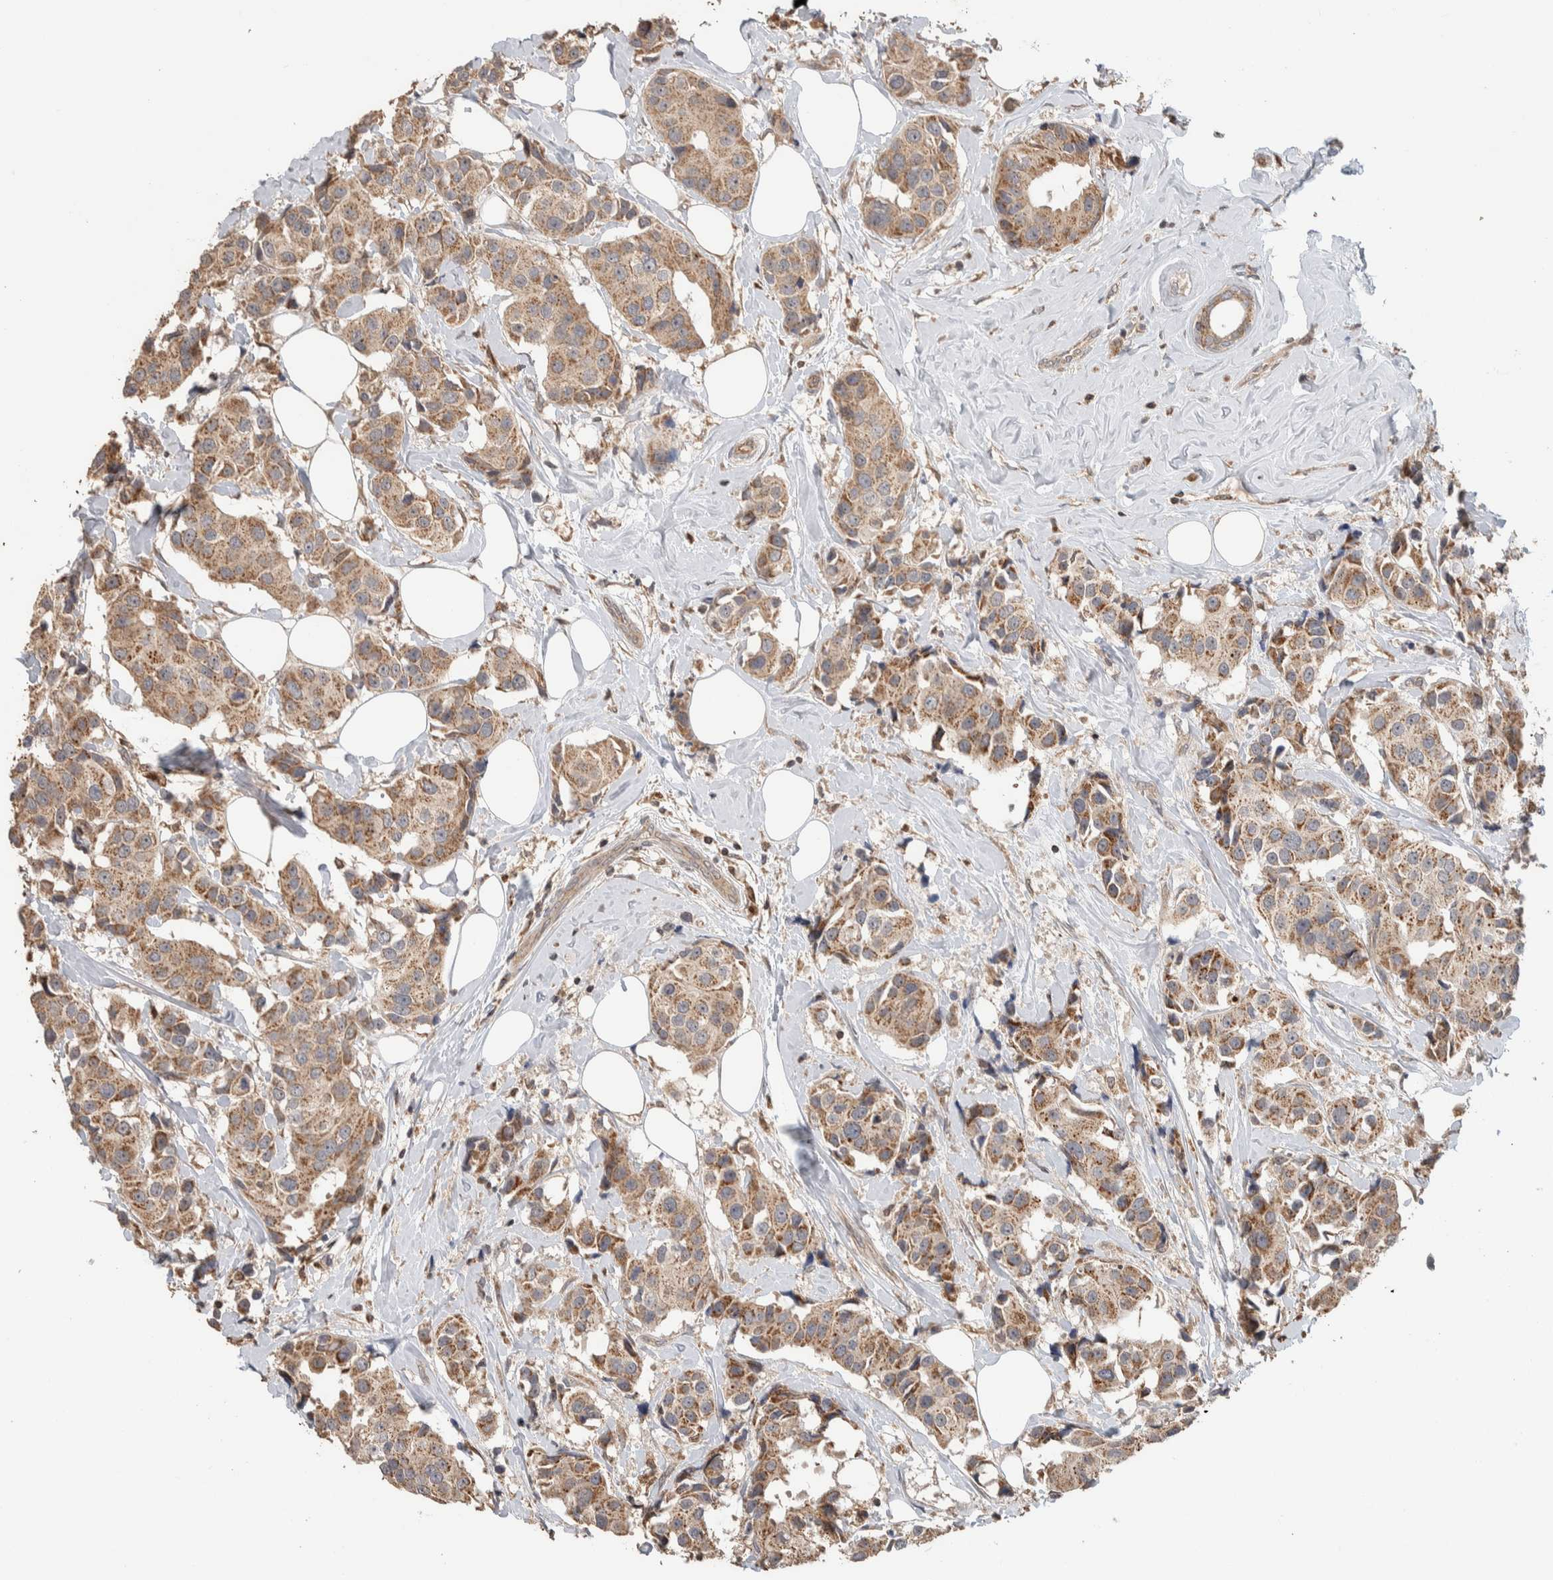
{"staining": {"intensity": "moderate", "quantity": ">75%", "location": "cytoplasmic/membranous"}, "tissue": "breast cancer", "cell_type": "Tumor cells", "image_type": "cancer", "snomed": [{"axis": "morphology", "description": "Normal tissue, NOS"}, {"axis": "morphology", "description": "Duct carcinoma"}, {"axis": "topography", "description": "Breast"}], "caption": "Immunohistochemical staining of human breast cancer shows medium levels of moderate cytoplasmic/membranous expression in about >75% of tumor cells. (brown staining indicates protein expression, while blue staining denotes nuclei).", "gene": "VPS53", "patient": {"sex": "female", "age": 39}}